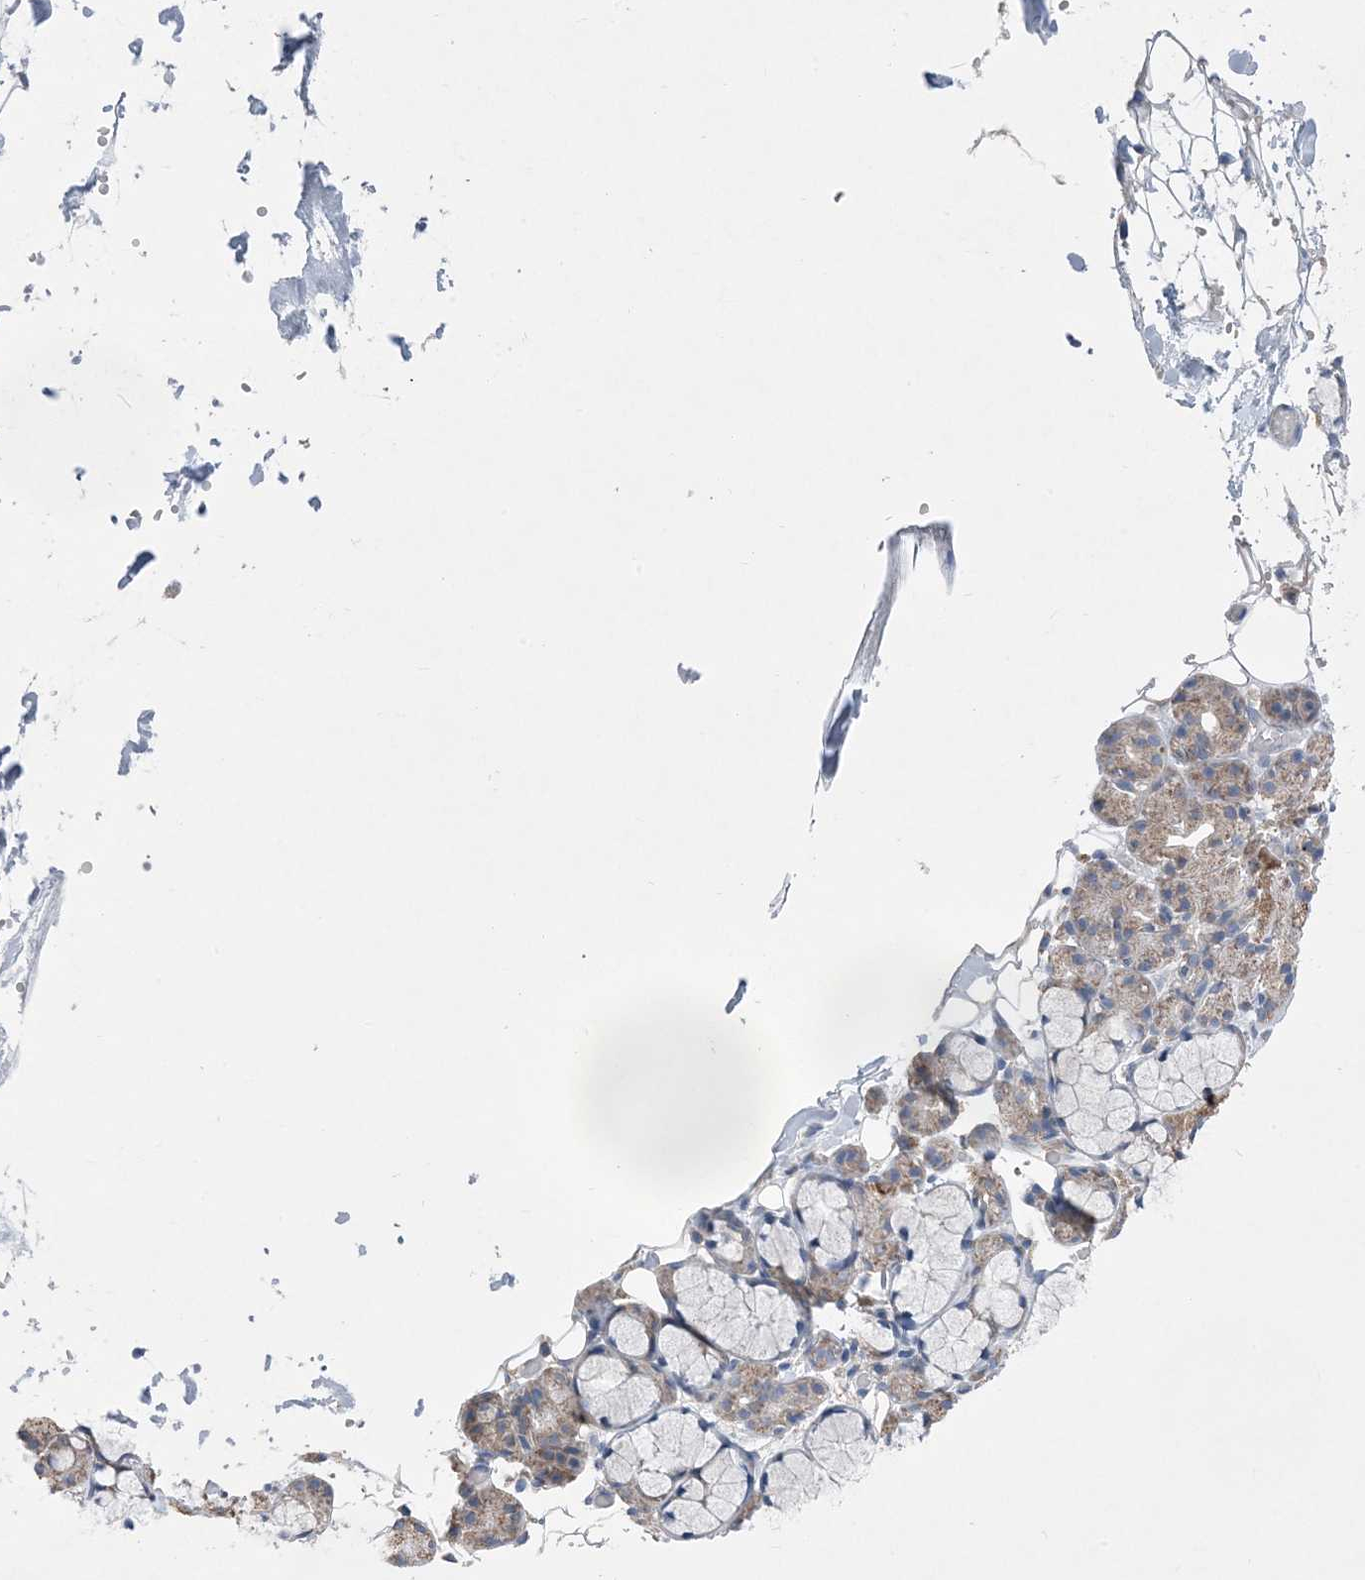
{"staining": {"intensity": "moderate", "quantity": "25%-75%", "location": "cytoplasmic/membranous"}, "tissue": "salivary gland", "cell_type": "Glandular cells", "image_type": "normal", "snomed": [{"axis": "morphology", "description": "Normal tissue, NOS"}, {"axis": "topography", "description": "Salivary gland"}], "caption": "Immunohistochemical staining of unremarkable salivary gland displays 25%-75% levels of moderate cytoplasmic/membranous protein positivity in about 25%-75% of glandular cells. The staining was performed using DAB (3,3'-diaminobenzidine), with brown indicating positive protein expression. Nuclei are stained blue with hematoxylin.", "gene": "DHX30", "patient": {"sex": "male", "age": 63}}